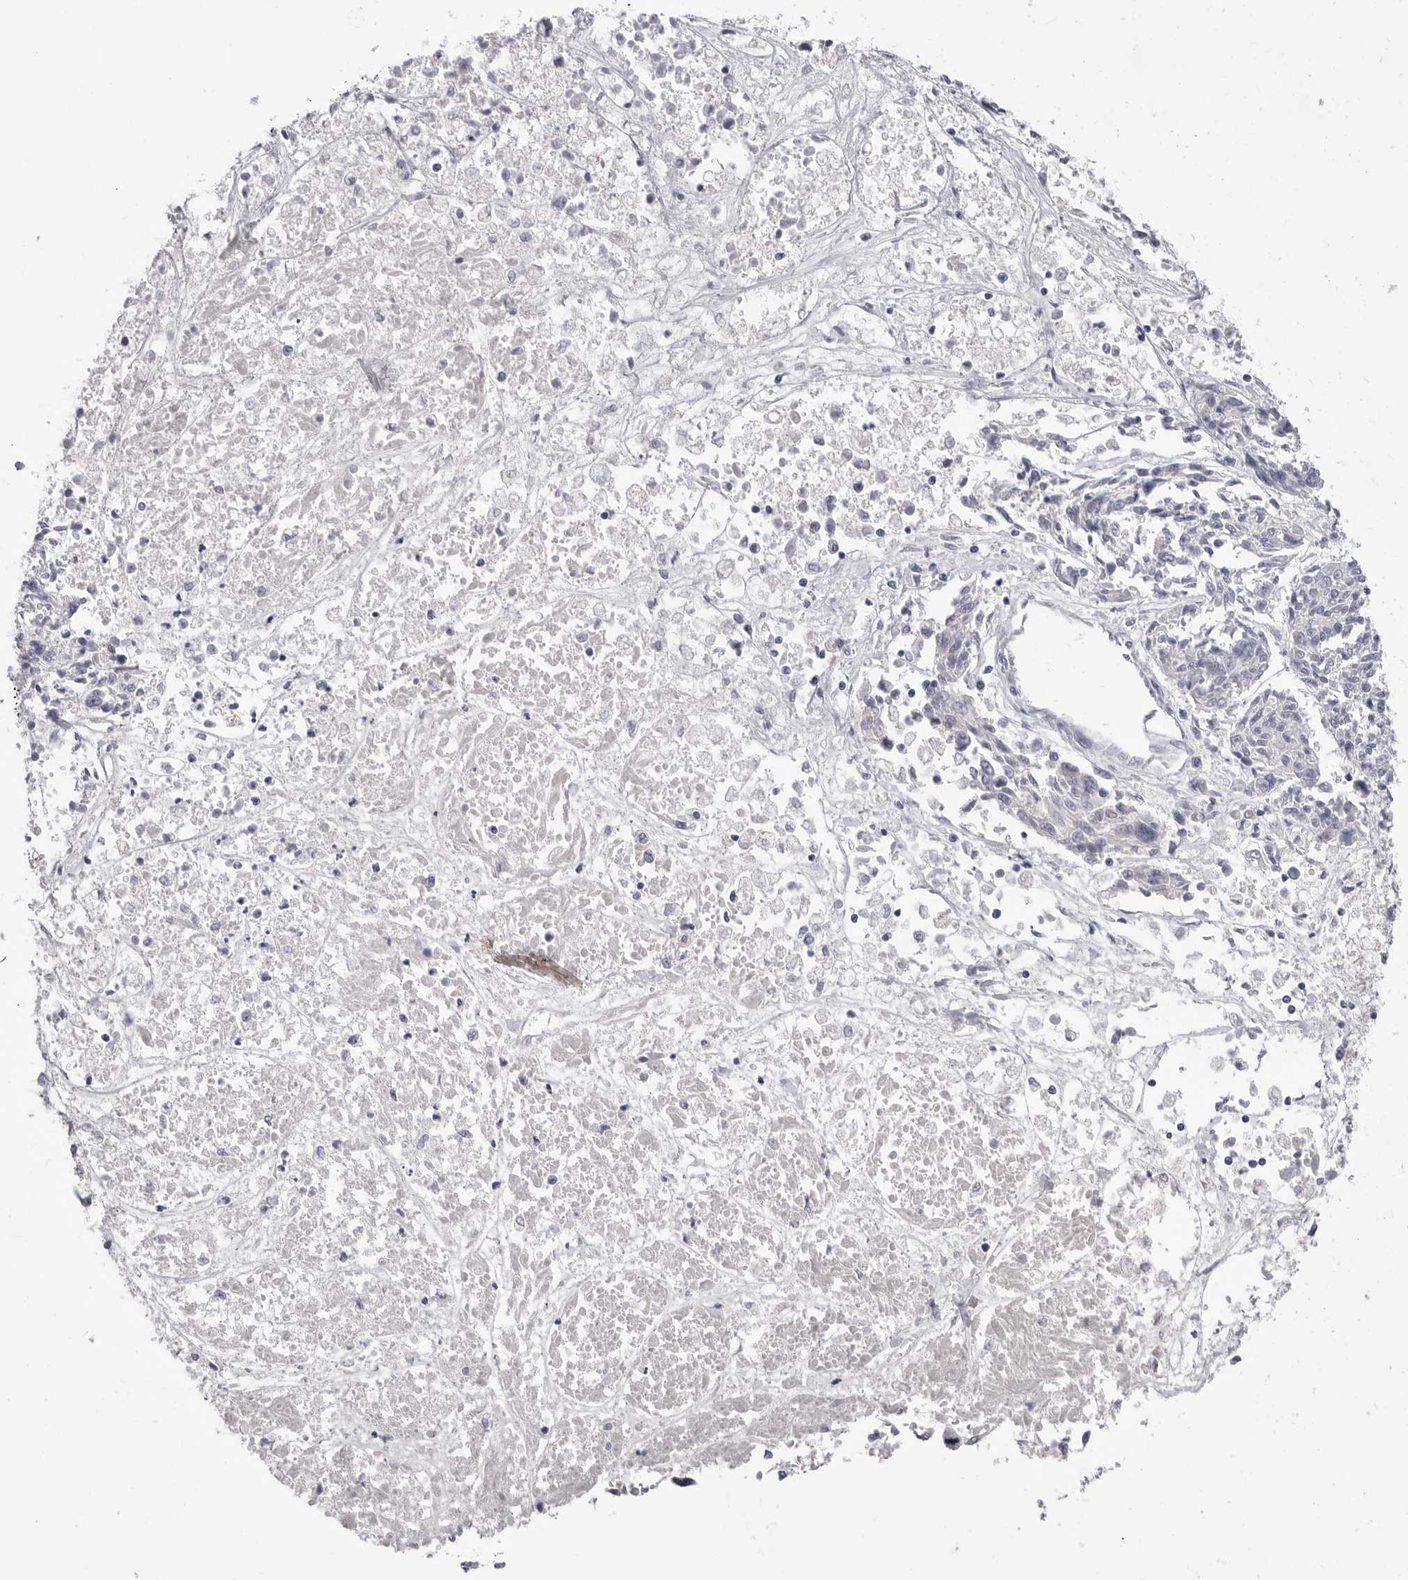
{"staining": {"intensity": "negative", "quantity": "none", "location": "none"}, "tissue": "melanoma", "cell_type": "Tumor cells", "image_type": "cancer", "snomed": [{"axis": "morphology", "description": "Malignant melanoma, NOS"}, {"axis": "topography", "description": "Skin"}], "caption": "High power microscopy histopathology image of an immunohistochemistry (IHC) photomicrograph of malignant melanoma, revealing no significant positivity in tumor cells.", "gene": "DLGAP3", "patient": {"sex": "male", "age": 53}}